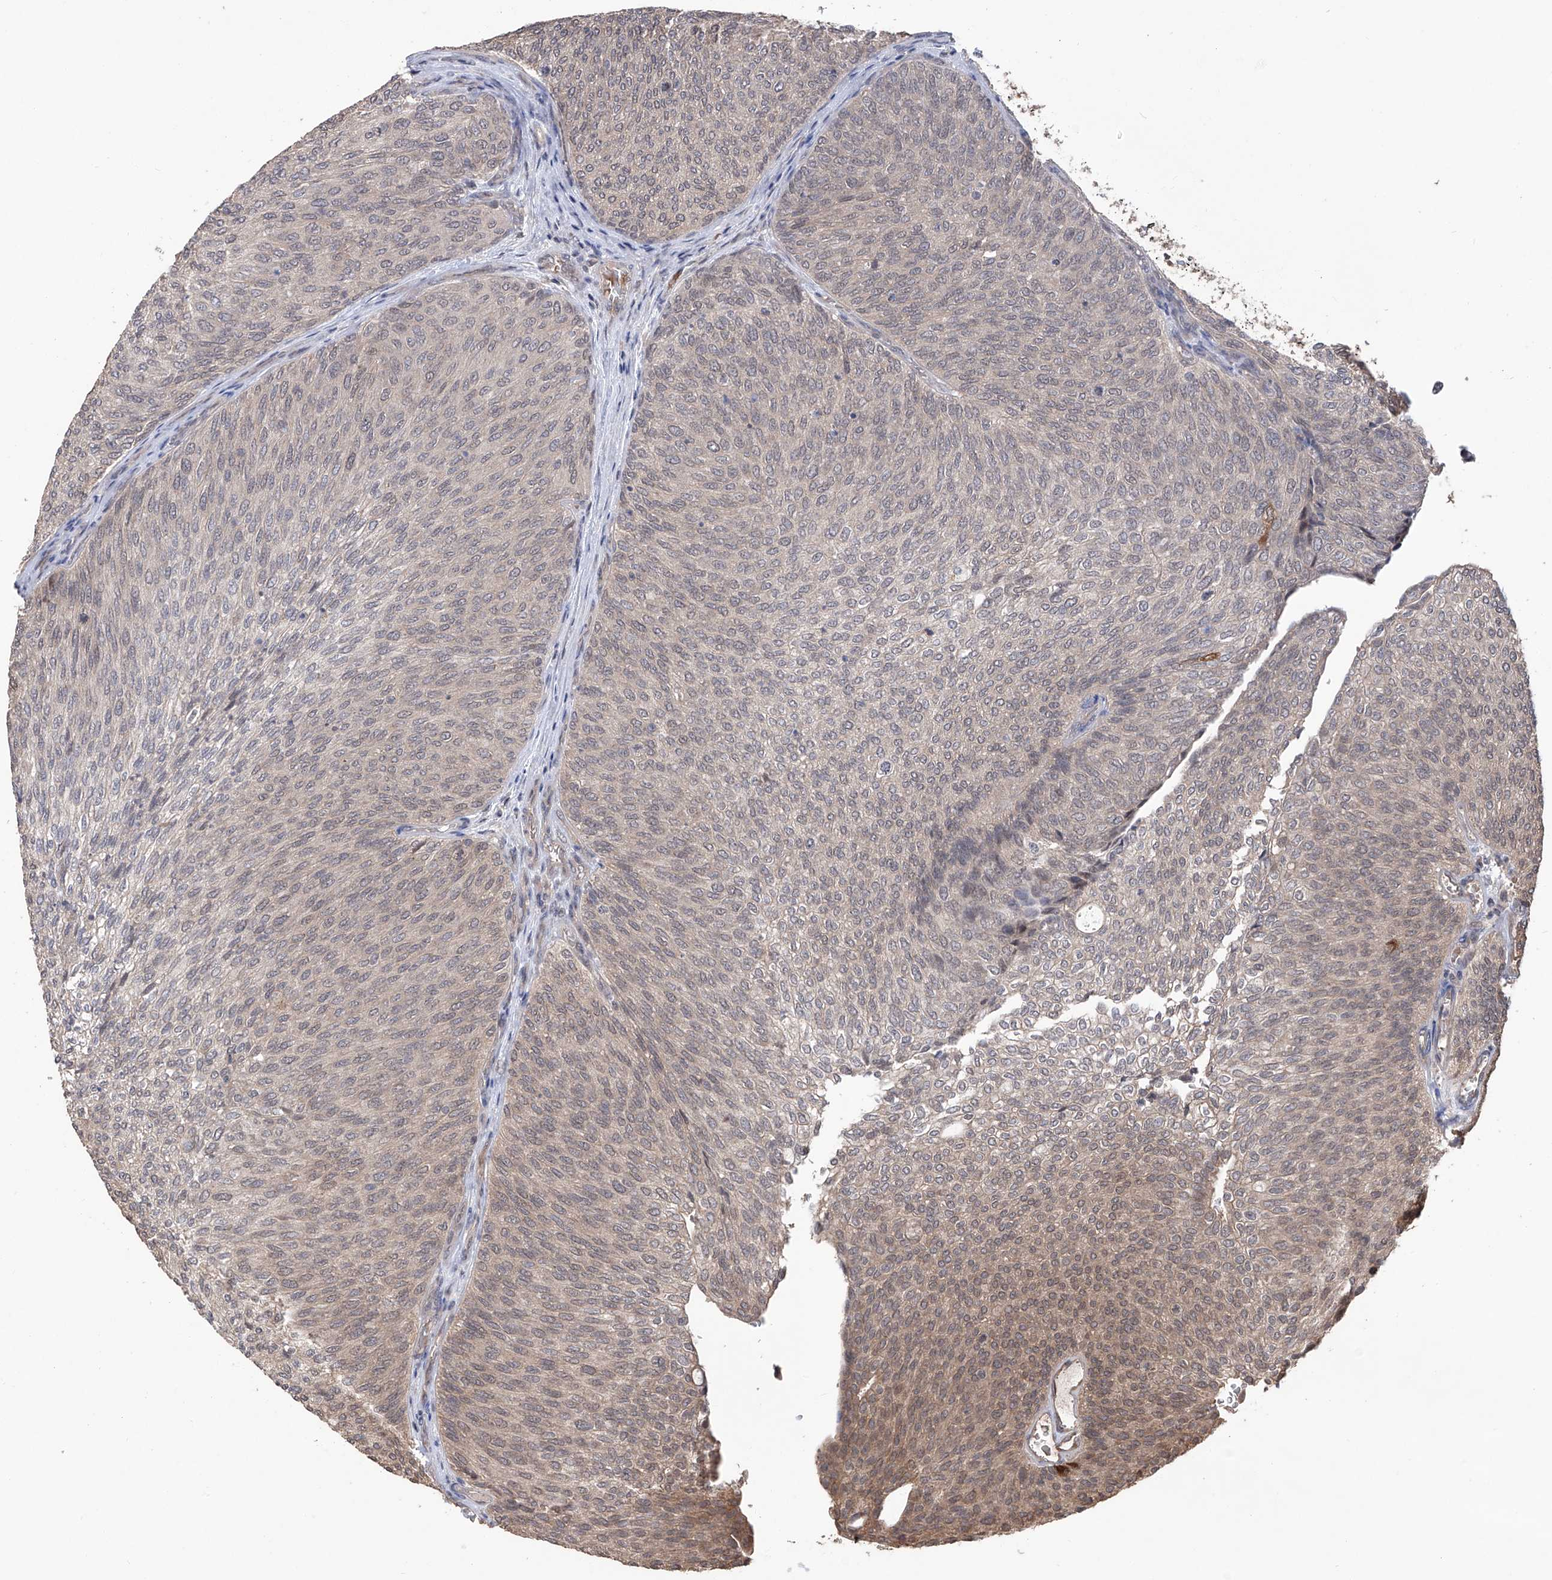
{"staining": {"intensity": "weak", "quantity": "<25%", "location": "cytoplasmic/membranous"}, "tissue": "urothelial cancer", "cell_type": "Tumor cells", "image_type": "cancer", "snomed": [{"axis": "morphology", "description": "Urothelial carcinoma, Low grade"}, {"axis": "topography", "description": "Urinary bladder"}], "caption": "Low-grade urothelial carcinoma stained for a protein using immunohistochemistry exhibits no expression tumor cells.", "gene": "LYSMD4", "patient": {"sex": "female", "age": 79}}